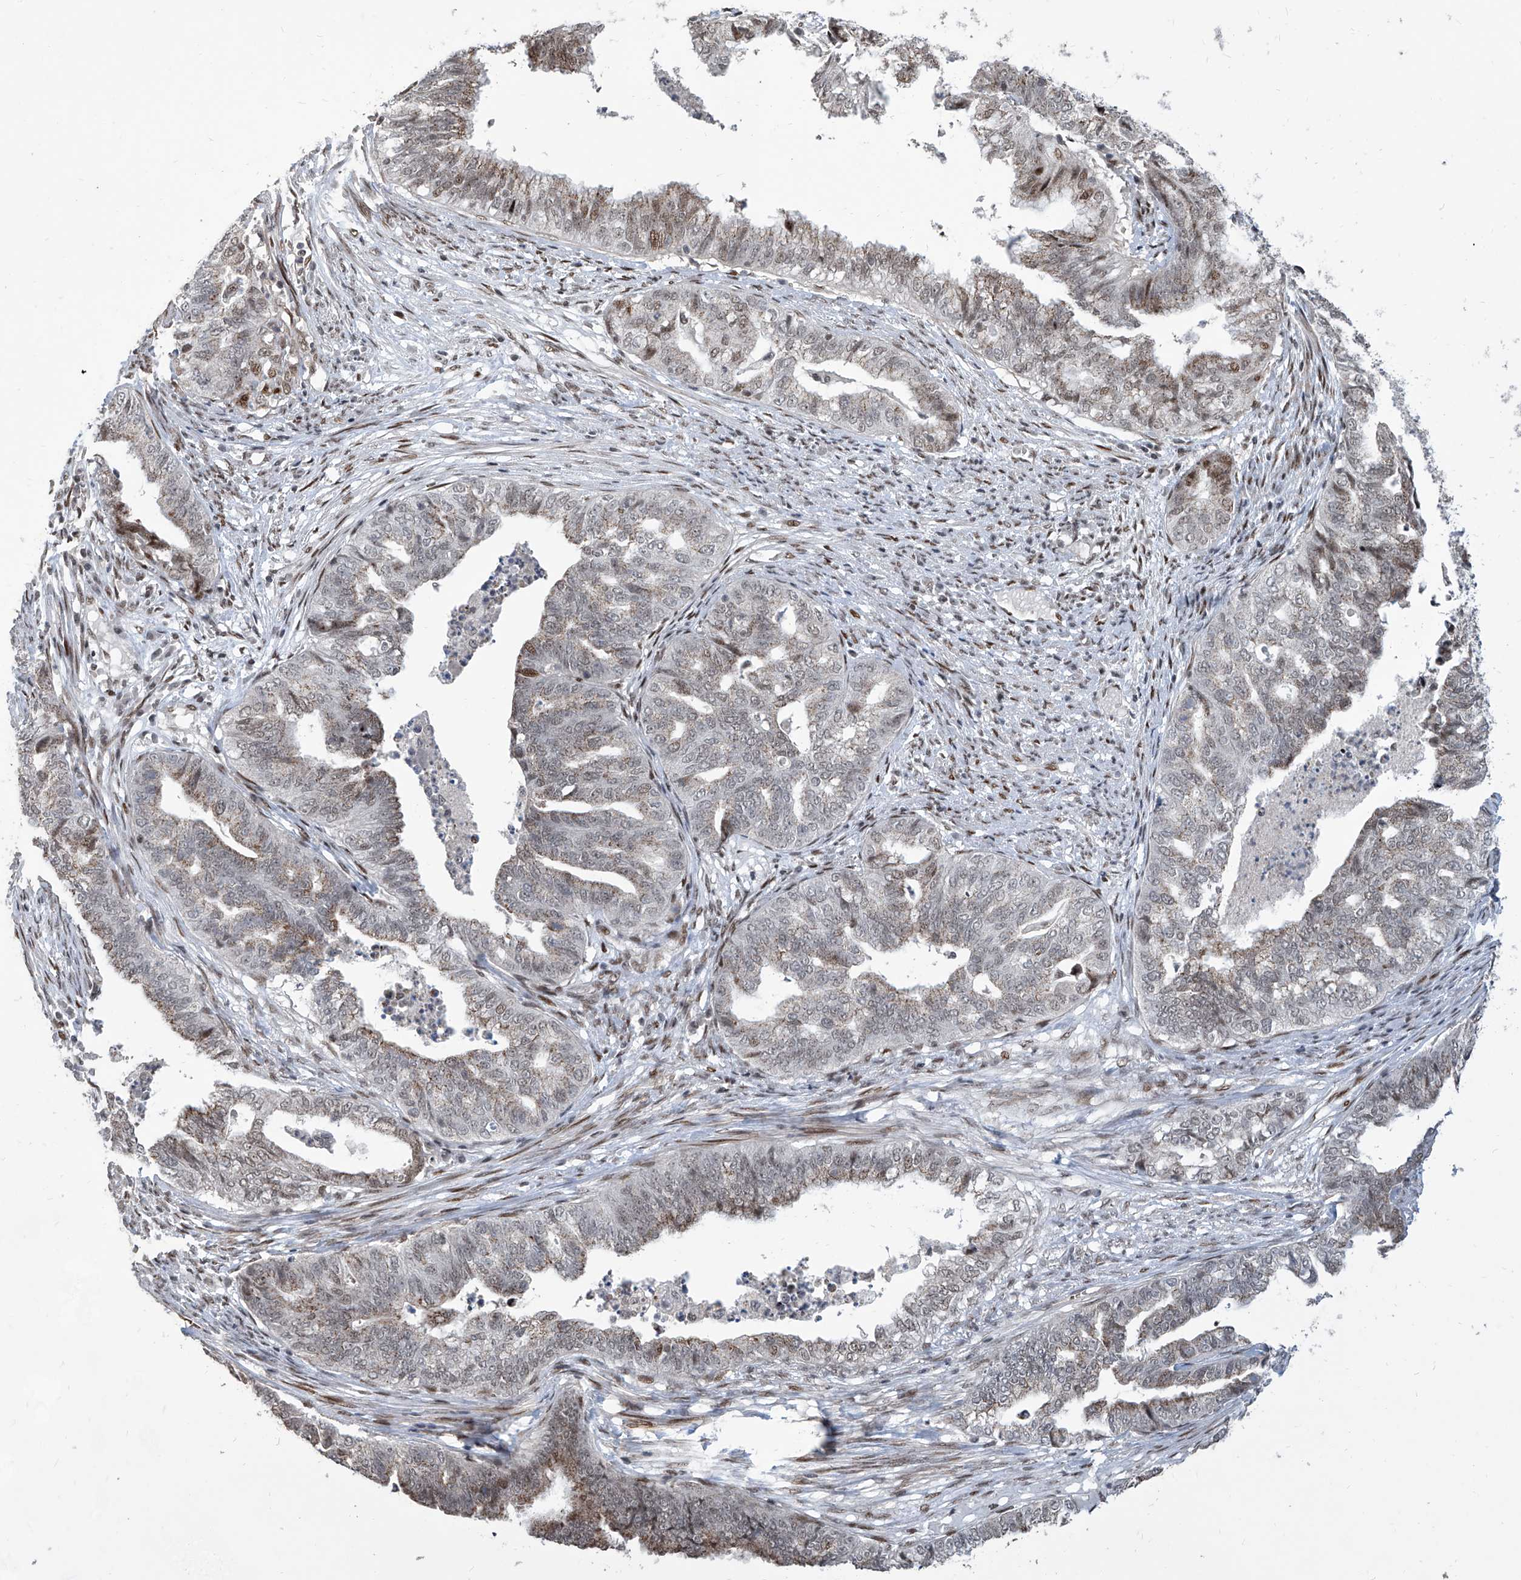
{"staining": {"intensity": "weak", "quantity": "25%-75%", "location": "cytoplasmic/membranous,nuclear"}, "tissue": "endometrial cancer", "cell_type": "Tumor cells", "image_type": "cancer", "snomed": [{"axis": "morphology", "description": "Adenocarcinoma, NOS"}, {"axis": "topography", "description": "Endometrium"}], "caption": "Immunohistochemical staining of adenocarcinoma (endometrial) shows weak cytoplasmic/membranous and nuclear protein expression in approximately 25%-75% of tumor cells. The staining is performed using DAB (3,3'-diaminobenzidine) brown chromogen to label protein expression. The nuclei are counter-stained blue using hematoxylin.", "gene": "IRF2", "patient": {"sex": "female", "age": 79}}